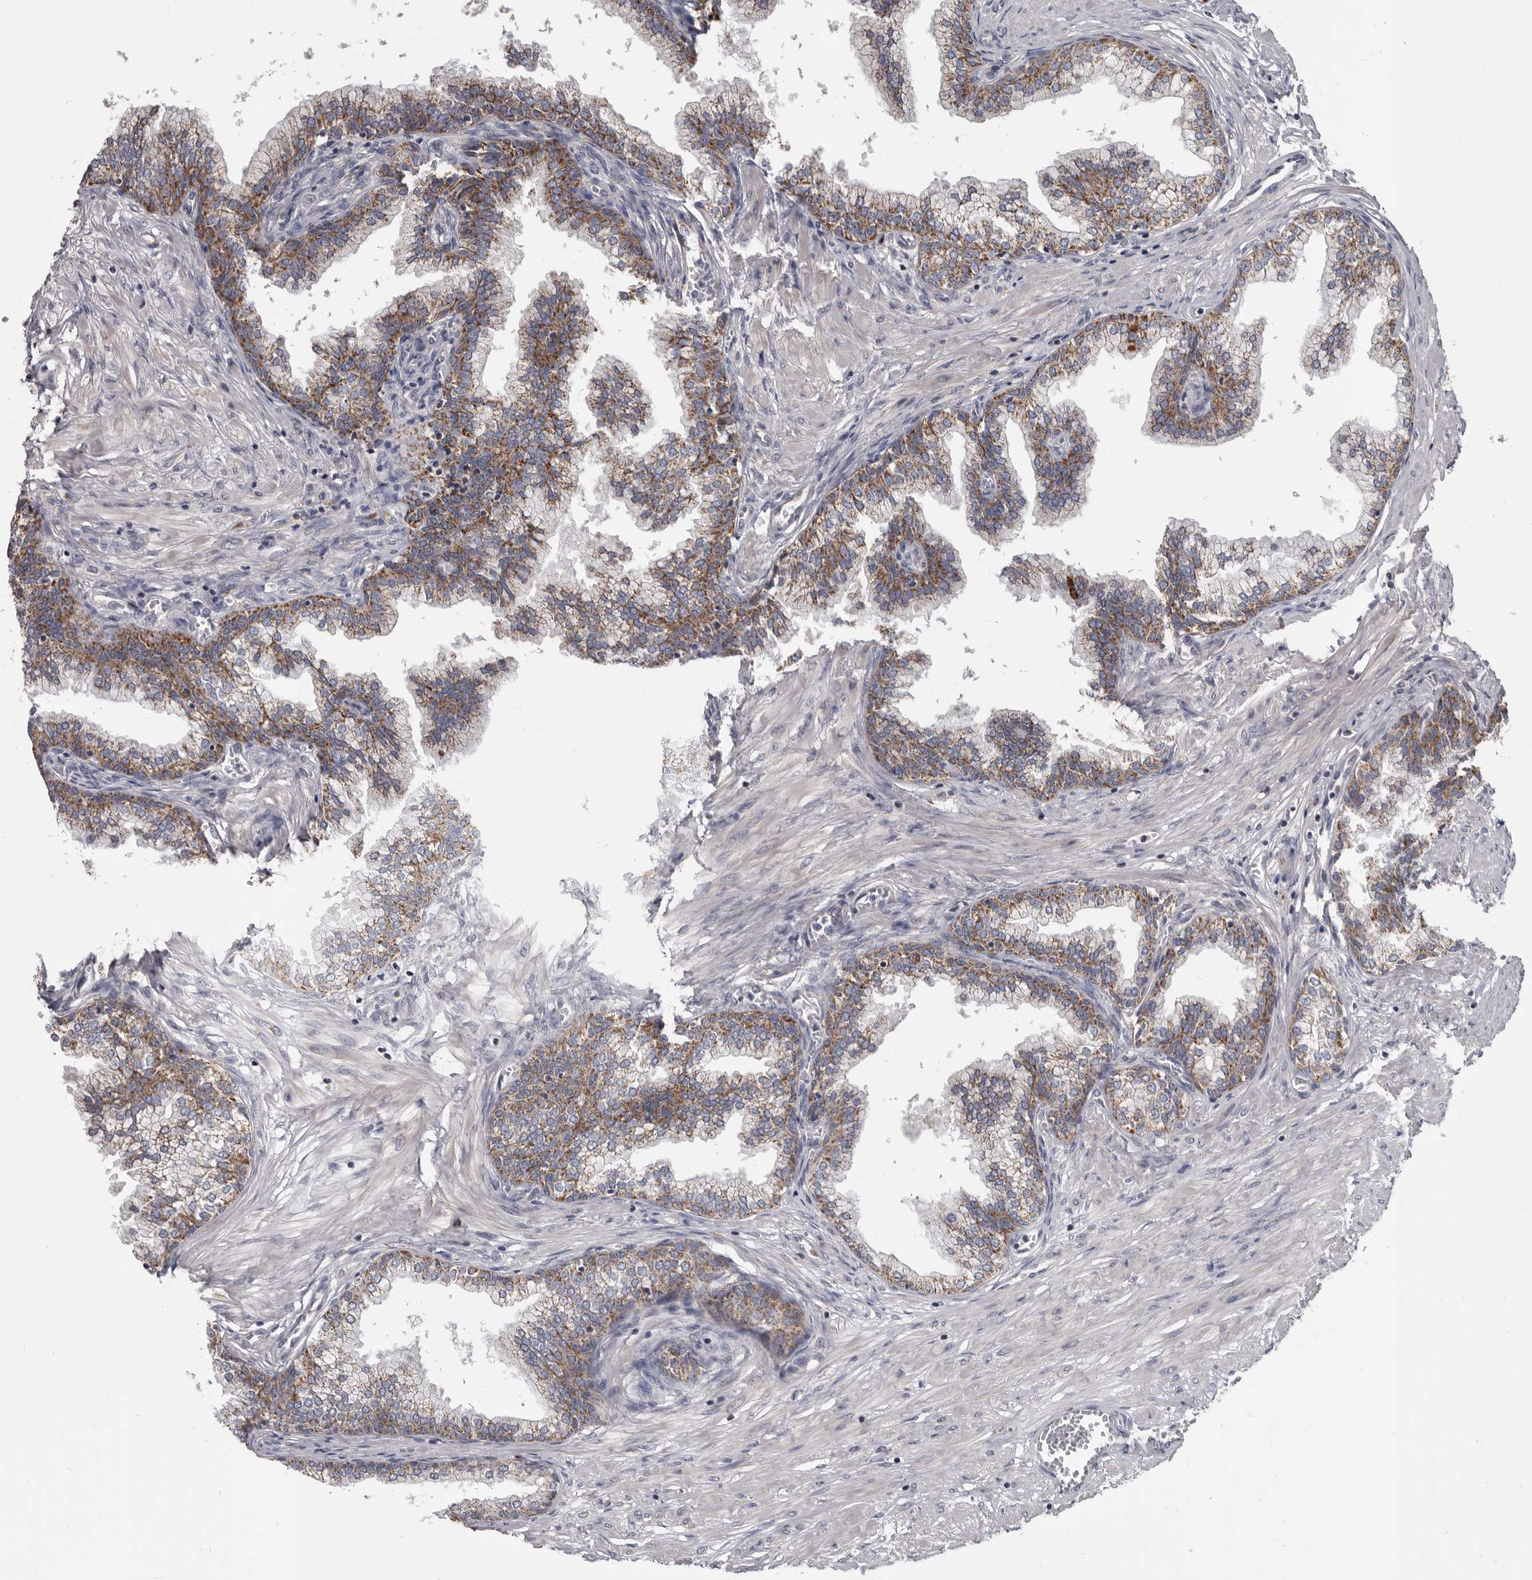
{"staining": {"intensity": "moderate", "quantity": ">75%", "location": "cytoplasmic/membranous"}, "tissue": "prostate", "cell_type": "Glandular cells", "image_type": "normal", "snomed": [{"axis": "morphology", "description": "Normal tissue, NOS"}, {"axis": "morphology", "description": "Urothelial carcinoma, Low grade"}, {"axis": "topography", "description": "Urinary bladder"}, {"axis": "topography", "description": "Prostate"}], "caption": "Immunohistochemistry staining of unremarkable prostate, which exhibits medium levels of moderate cytoplasmic/membranous staining in approximately >75% of glandular cells indicating moderate cytoplasmic/membranous protein expression. The staining was performed using DAB (3,3'-diaminobenzidine) (brown) for protein detection and nuclei were counterstained in hematoxylin (blue).", "gene": "ALDH5A1", "patient": {"sex": "male", "age": 60}}